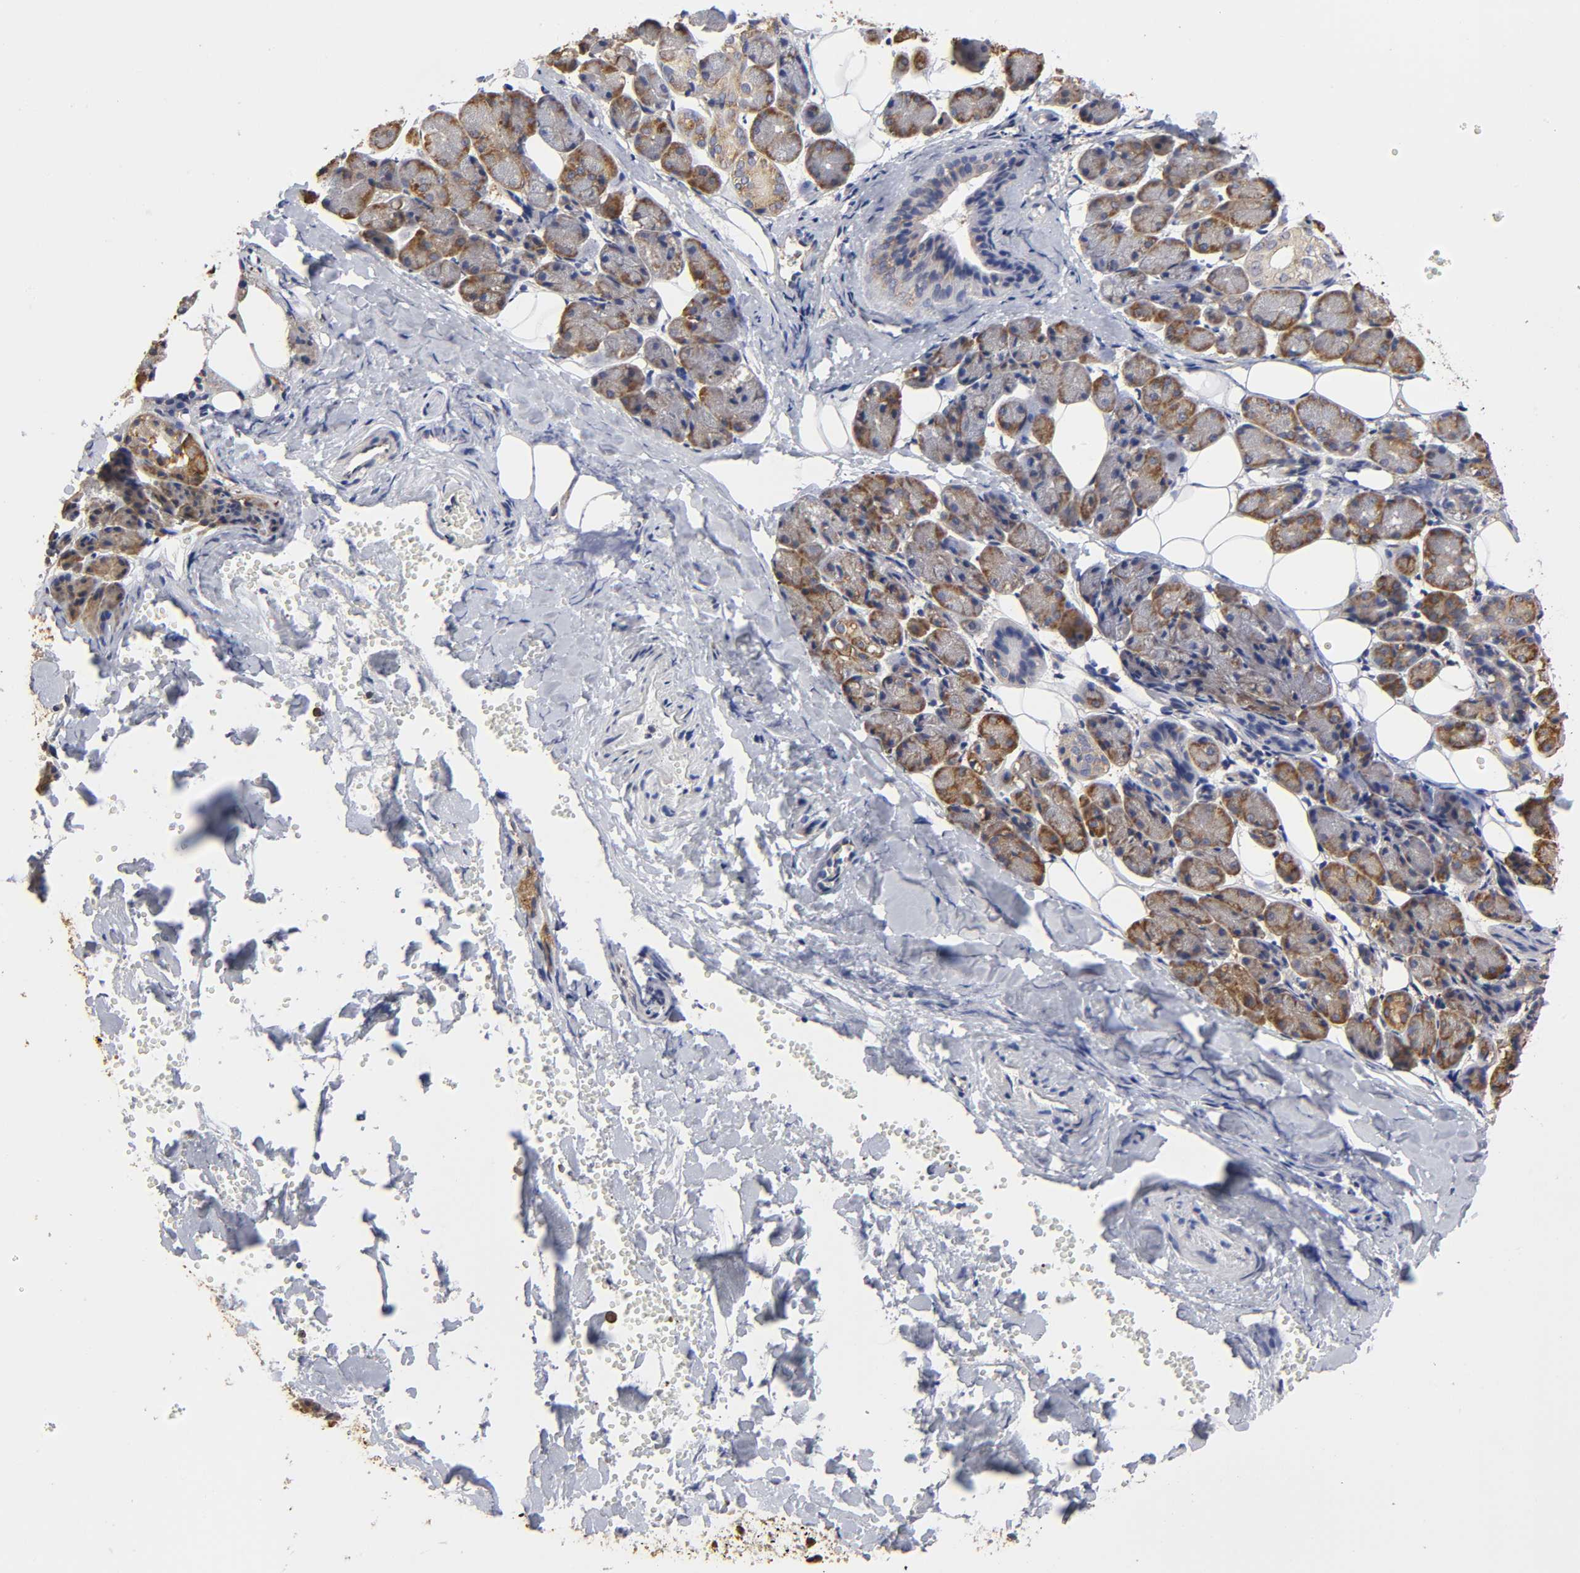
{"staining": {"intensity": "strong", "quantity": ">75%", "location": "cytoplasmic/membranous"}, "tissue": "salivary gland", "cell_type": "Glandular cells", "image_type": "normal", "snomed": [{"axis": "morphology", "description": "Normal tissue, NOS"}, {"axis": "morphology", "description": "Adenoma, NOS"}, {"axis": "topography", "description": "Salivary gland"}], "caption": "Strong cytoplasmic/membranous protein positivity is present in about >75% of glandular cells in salivary gland. The staining was performed using DAB to visualize the protein expression in brown, while the nuclei were stained in blue with hematoxylin (Magnification: 20x).", "gene": "RPL14", "patient": {"sex": "female", "age": 32}}